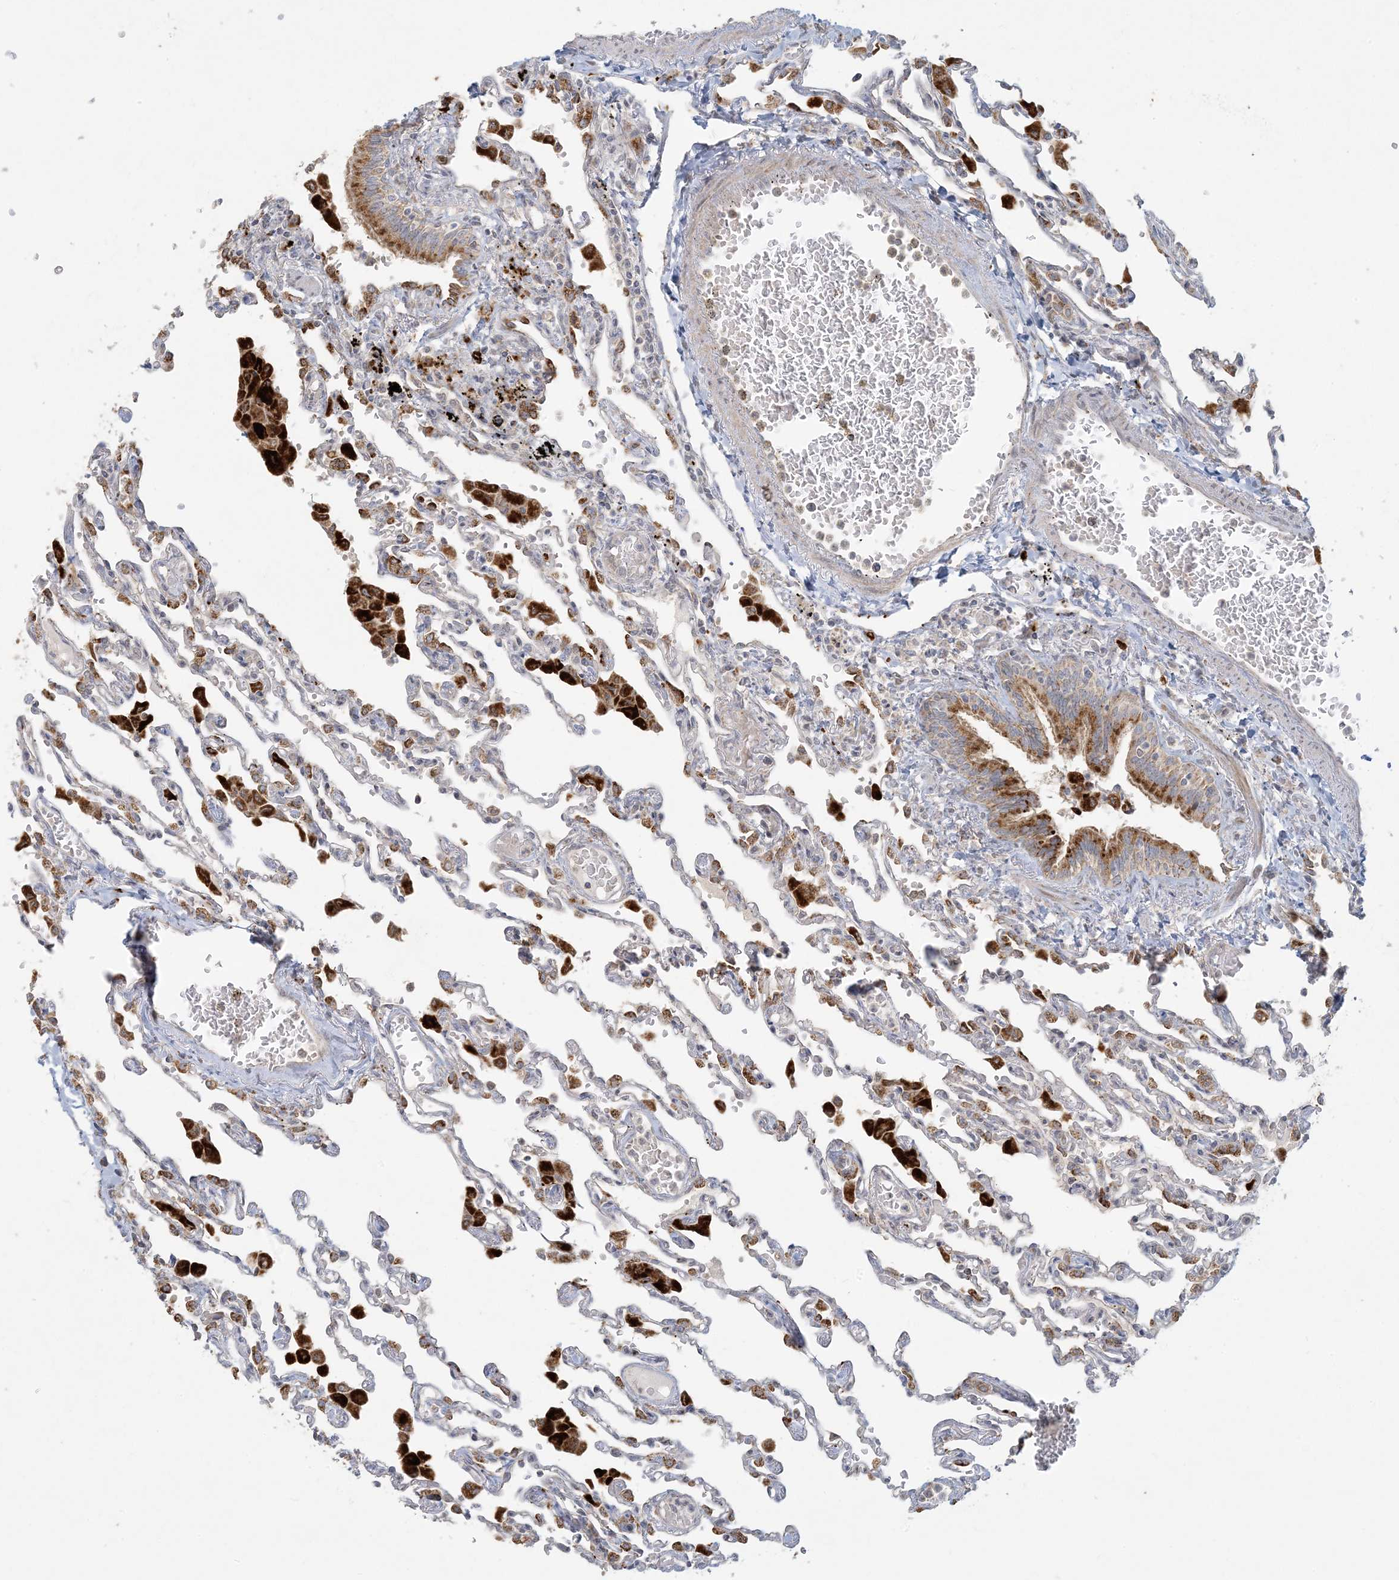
{"staining": {"intensity": "moderate", "quantity": "<25%", "location": "cytoplasmic/membranous"}, "tissue": "lung", "cell_type": "Alveolar cells", "image_type": "normal", "snomed": [{"axis": "morphology", "description": "Normal tissue, NOS"}, {"axis": "topography", "description": "Bronchus"}, {"axis": "topography", "description": "Lung"}], "caption": "Protein staining of benign lung reveals moderate cytoplasmic/membranous positivity in approximately <25% of alveolar cells.", "gene": "MCAT", "patient": {"sex": "female", "age": 49}}